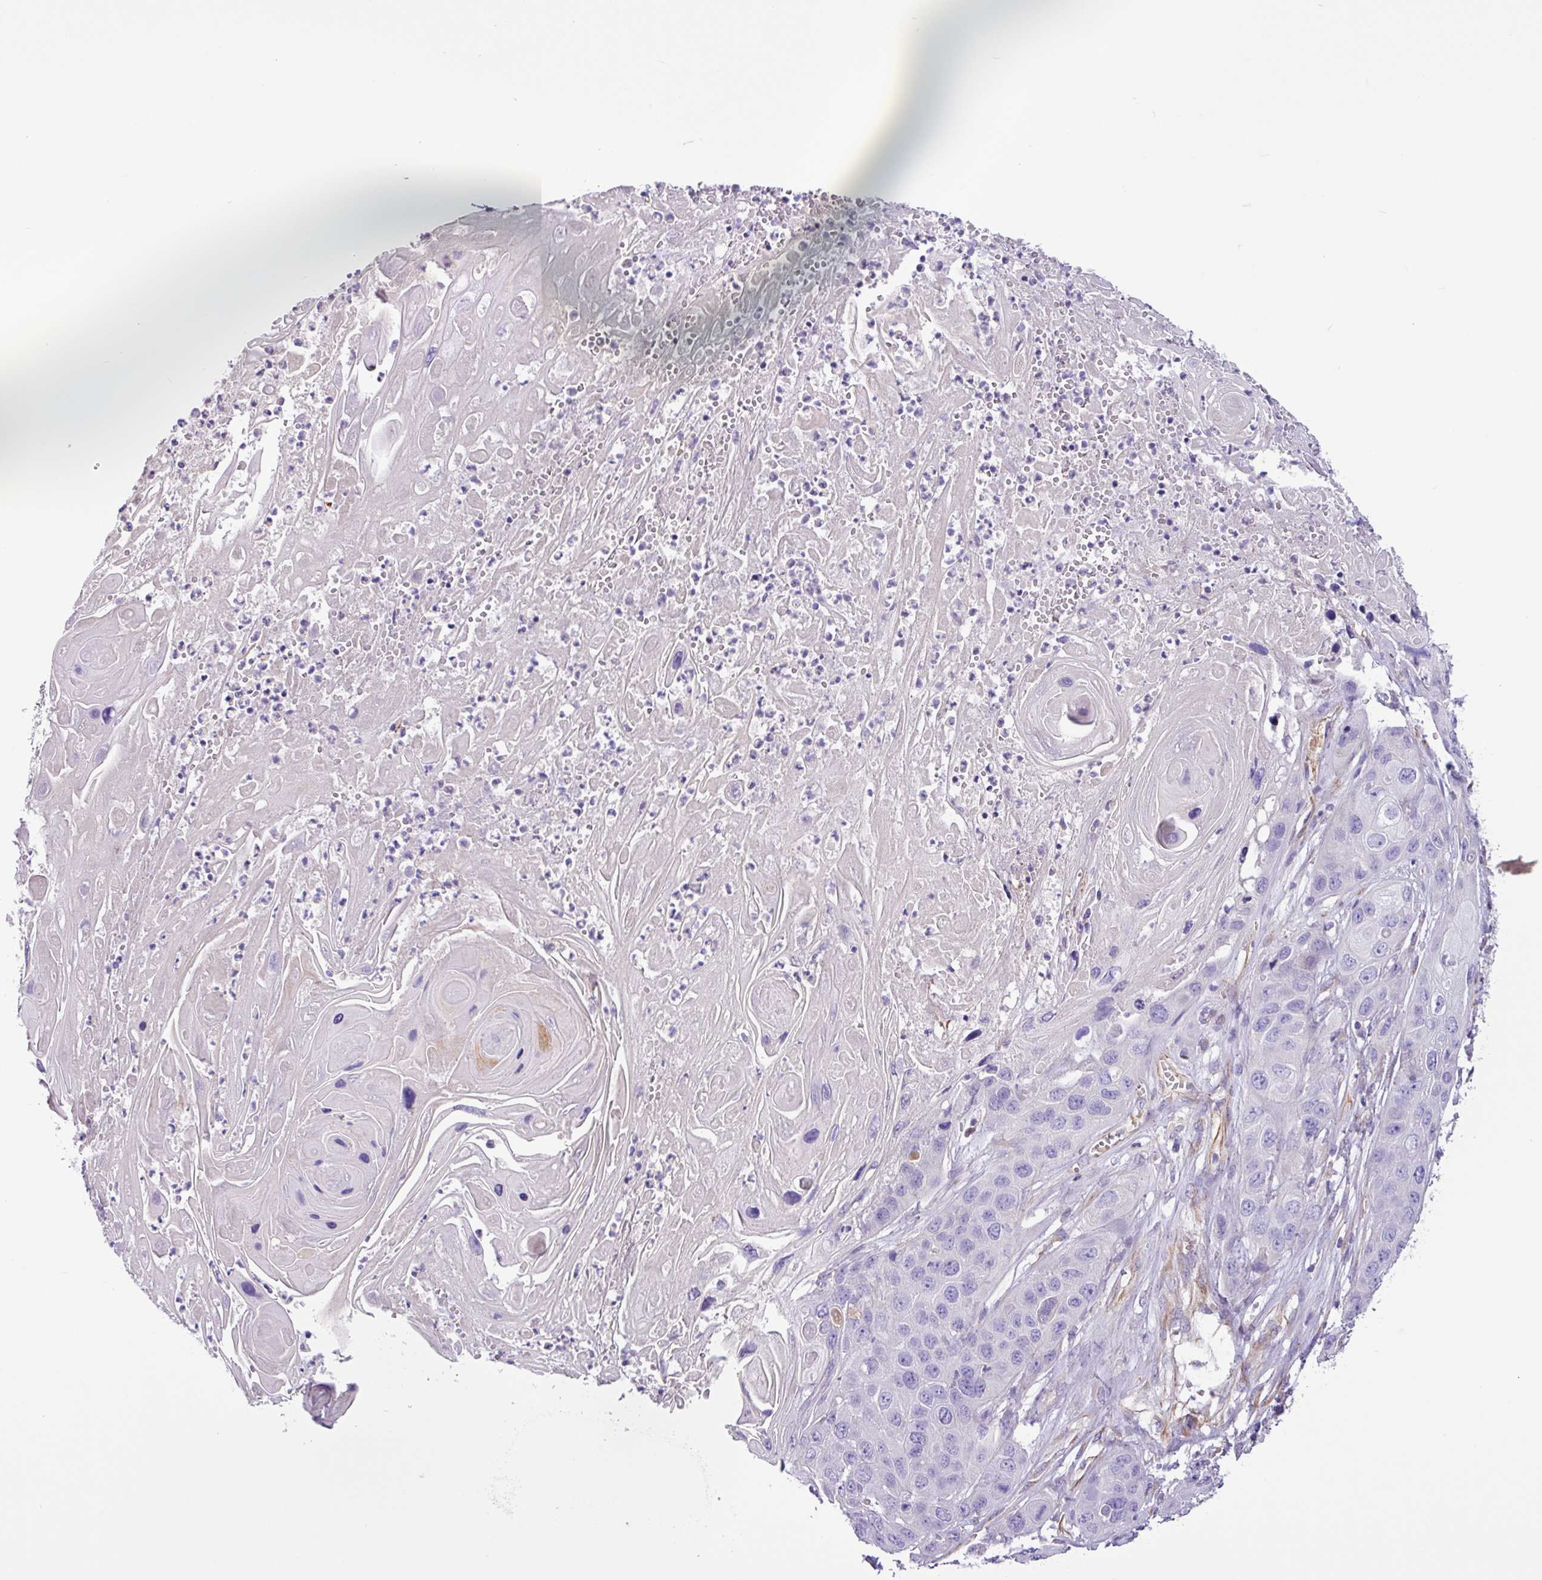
{"staining": {"intensity": "negative", "quantity": "none", "location": "none"}, "tissue": "skin cancer", "cell_type": "Tumor cells", "image_type": "cancer", "snomed": [{"axis": "morphology", "description": "Squamous cell carcinoma, NOS"}, {"axis": "topography", "description": "Skin"}], "caption": "There is no significant positivity in tumor cells of skin squamous cell carcinoma. (Brightfield microscopy of DAB IHC at high magnification).", "gene": "MRM2", "patient": {"sex": "male", "age": 55}}